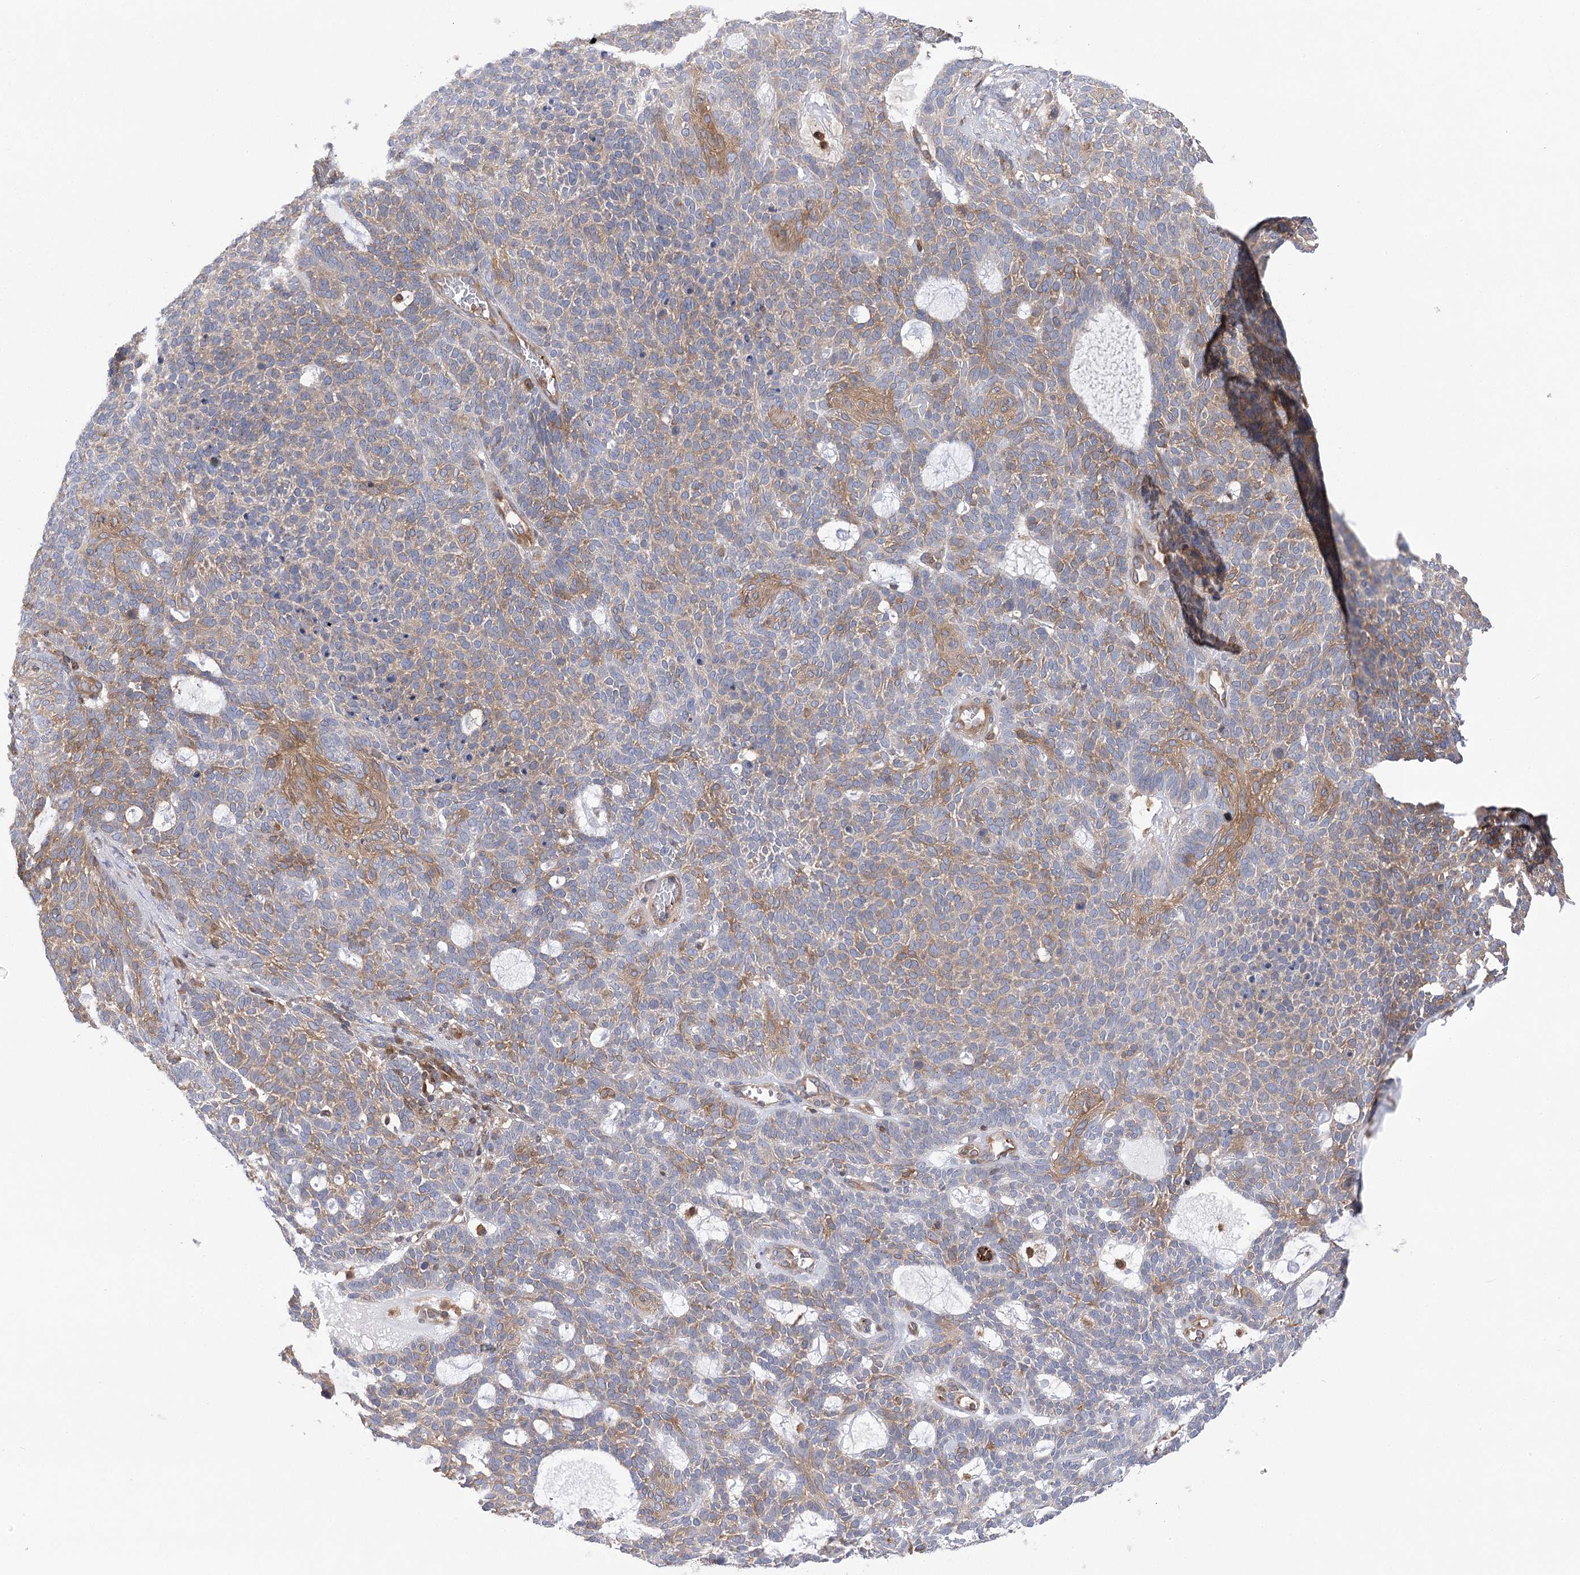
{"staining": {"intensity": "weak", "quantity": "25%-75%", "location": "cytoplasmic/membranous"}, "tissue": "skin cancer", "cell_type": "Tumor cells", "image_type": "cancer", "snomed": [{"axis": "morphology", "description": "Squamous cell carcinoma, NOS"}, {"axis": "topography", "description": "Skin"}], "caption": "The micrograph demonstrates immunohistochemical staining of skin cancer (squamous cell carcinoma). There is weak cytoplasmic/membranous staining is seen in approximately 25%-75% of tumor cells. (DAB (3,3'-diaminobenzidine) IHC, brown staining for protein, blue staining for nuclei).", "gene": "VPS37B", "patient": {"sex": "female", "age": 90}}